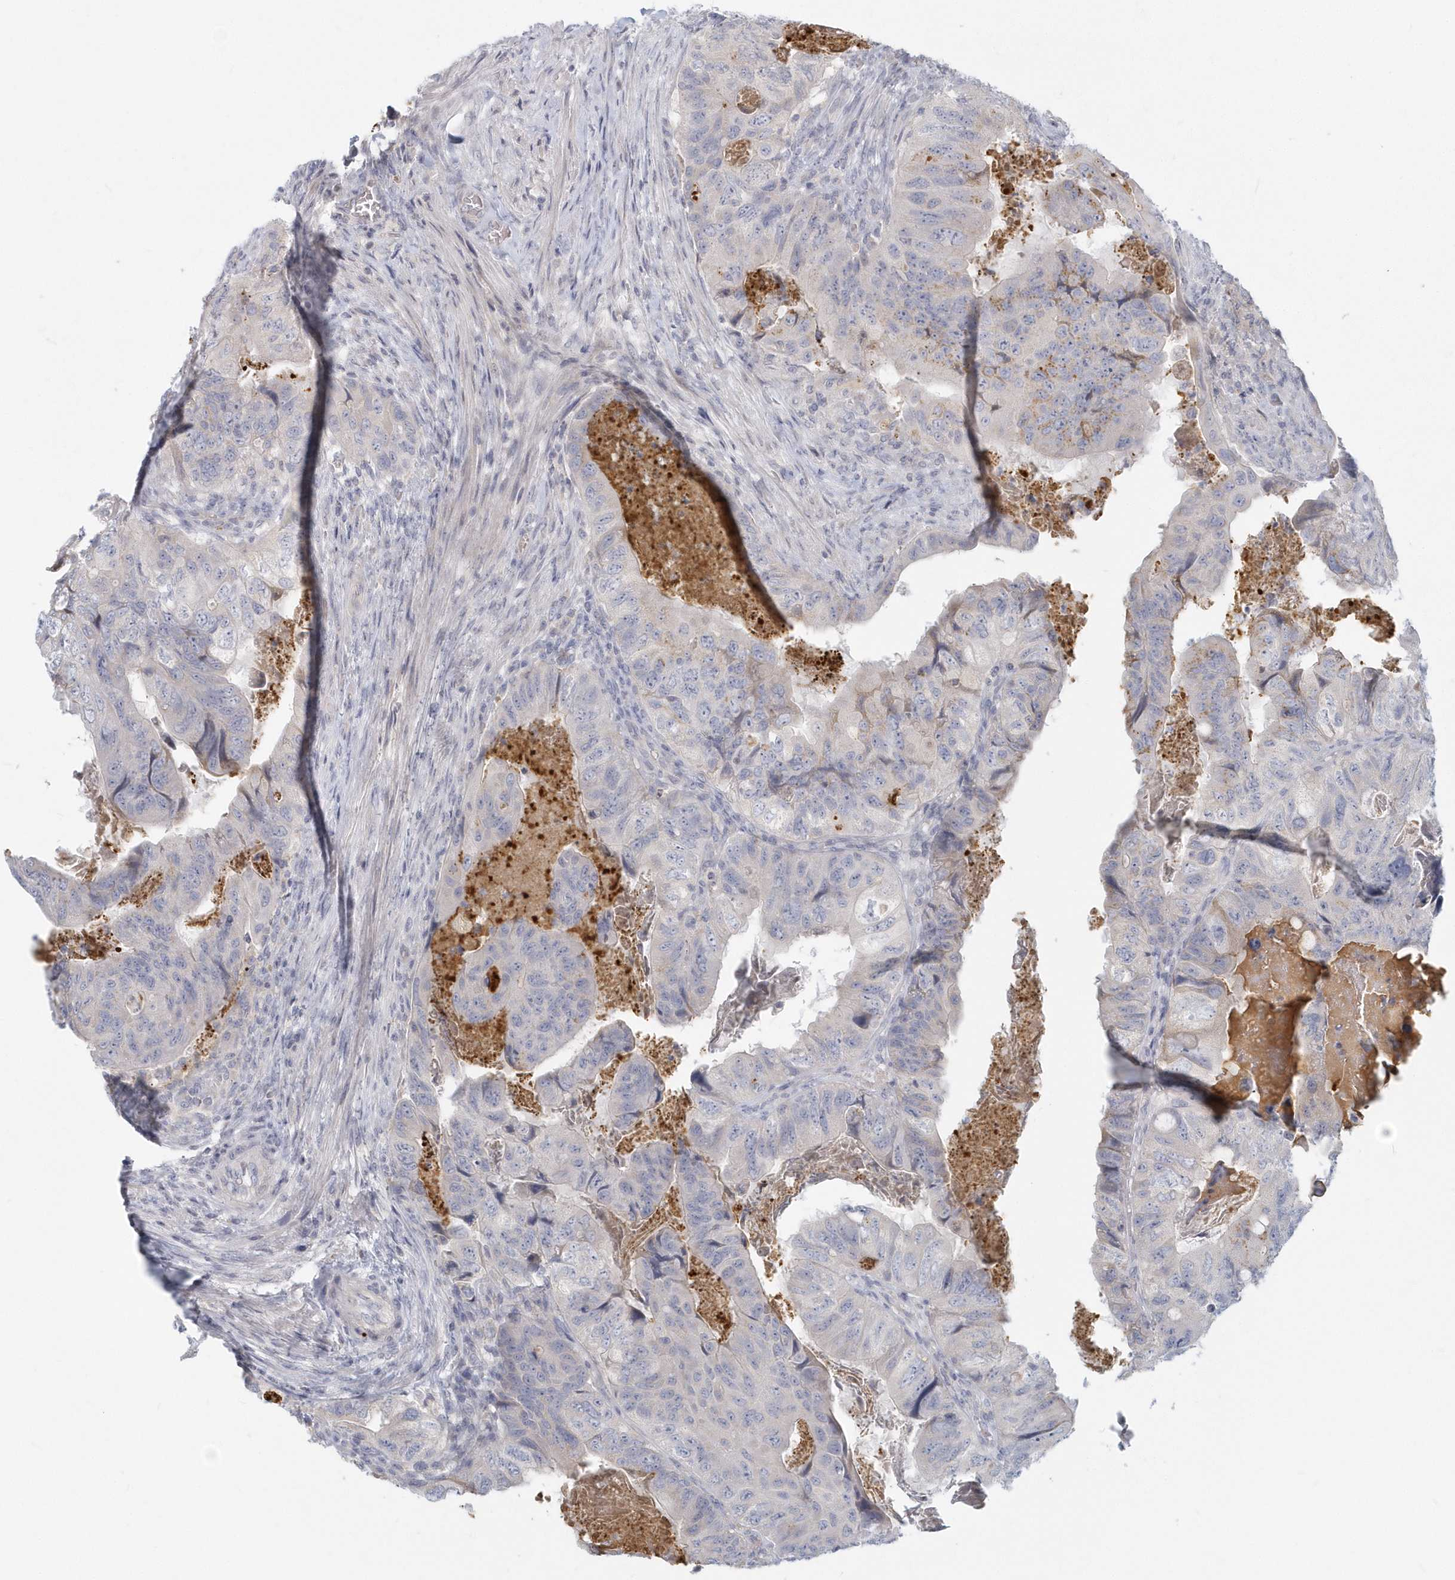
{"staining": {"intensity": "negative", "quantity": "none", "location": "none"}, "tissue": "colorectal cancer", "cell_type": "Tumor cells", "image_type": "cancer", "snomed": [{"axis": "morphology", "description": "Adenocarcinoma, NOS"}, {"axis": "topography", "description": "Rectum"}], "caption": "Tumor cells are negative for protein expression in human colorectal adenocarcinoma.", "gene": "NAPB", "patient": {"sex": "male", "age": 63}}